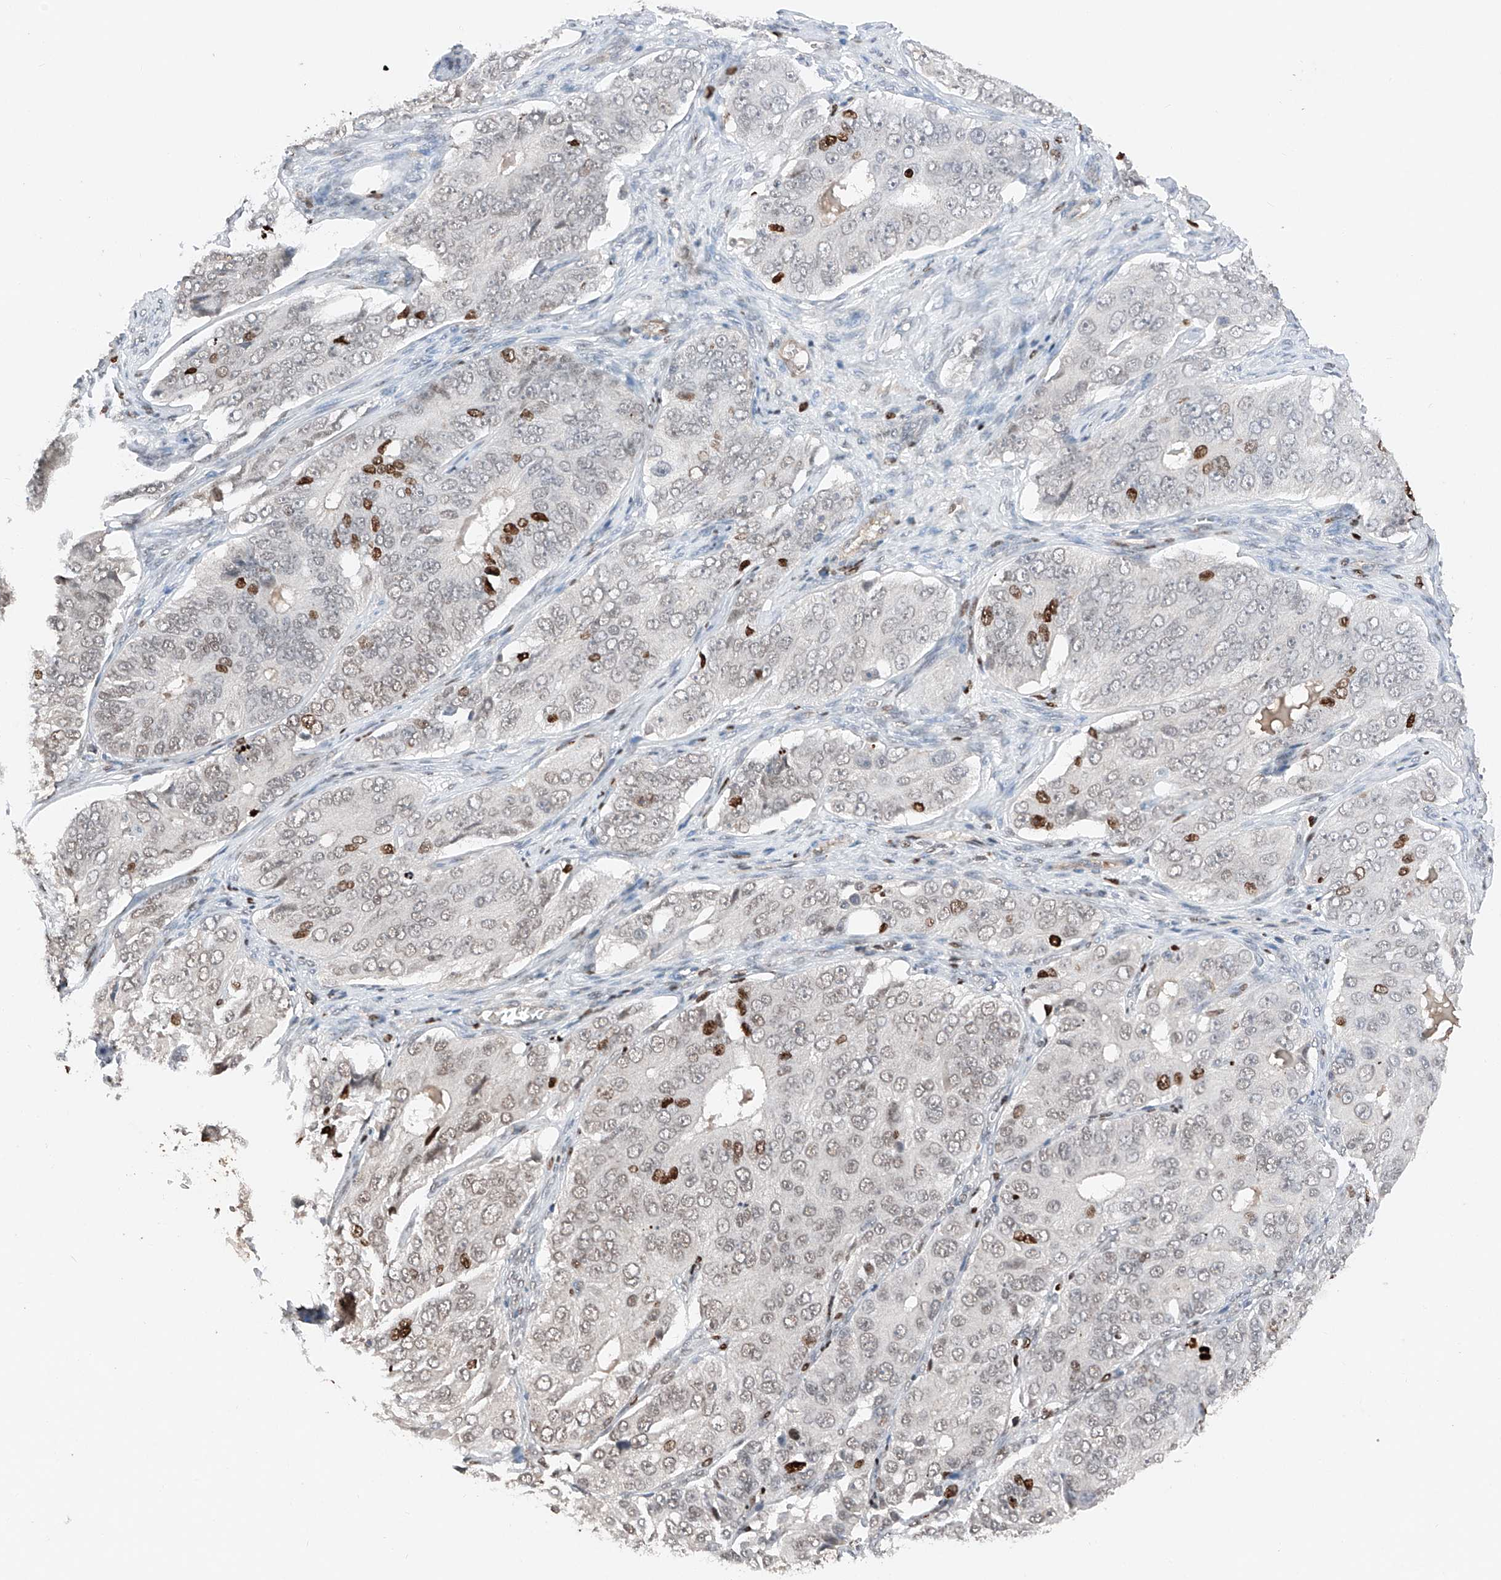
{"staining": {"intensity": "moderate", "quantity": "<25%", "location": "nuclear"}, "tissue": "ovarian cancer", "cell_type": "Tumor cells", "image_type": "cancer", "snomed": [{"axis": "morphology", "description": "Carcinoma, endometroid"}, {"axis": "topography", "description": "Ovary"}], "caption": "High-power microscopy captured an immunohistochemistry histopathology image of endometroid carcinoma (ovarian), revealing moderate nuclear staining in about <25% of tumor cells.", "gene": "TBX4", "patient": {"sex": "female", "age": 51}}